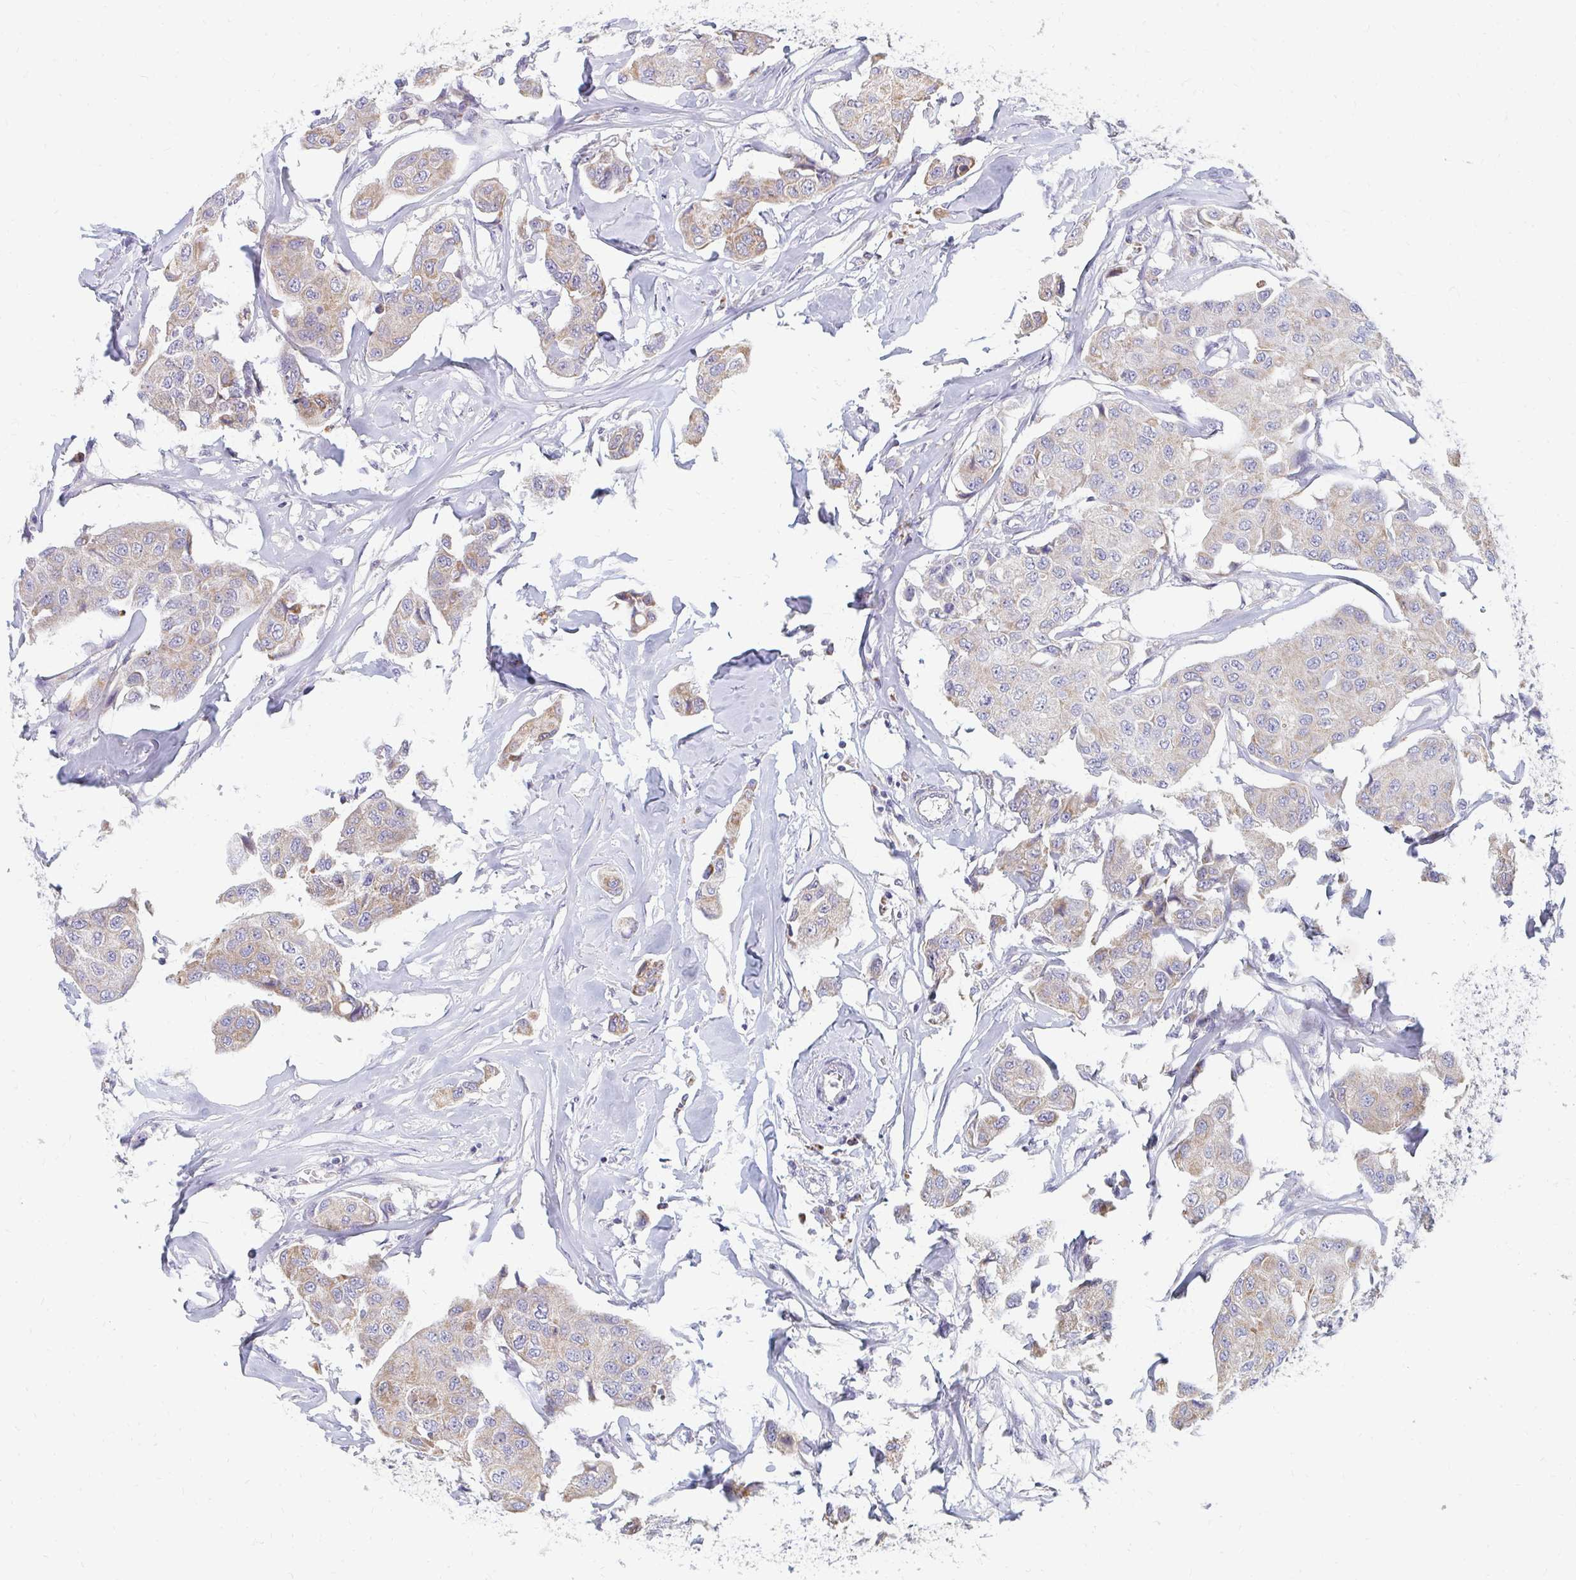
{"staining": {"intensity": "moderate", "quantity": ">75%", "location": "cytoplasmic/membranous"}, "tissue": "breast cancer", "cell_type": "Tumor cells", "image_type": "cancer", "snomed": [{"axis": "morphology", "description": "Duct carcinoma"}, {"axis": "topography", "description": "Breast"}, {"axis": "topography", "description": "Lymph node"}], "caption": "This is an image of immunohistochemistry staining of breast infiltrating ductal carcinoma, which shows moderate expression in the cytoplasmic/membranous of tumor cells.", "gene": "OR10V1", "patient": {"sex": "female", "age": 80}}